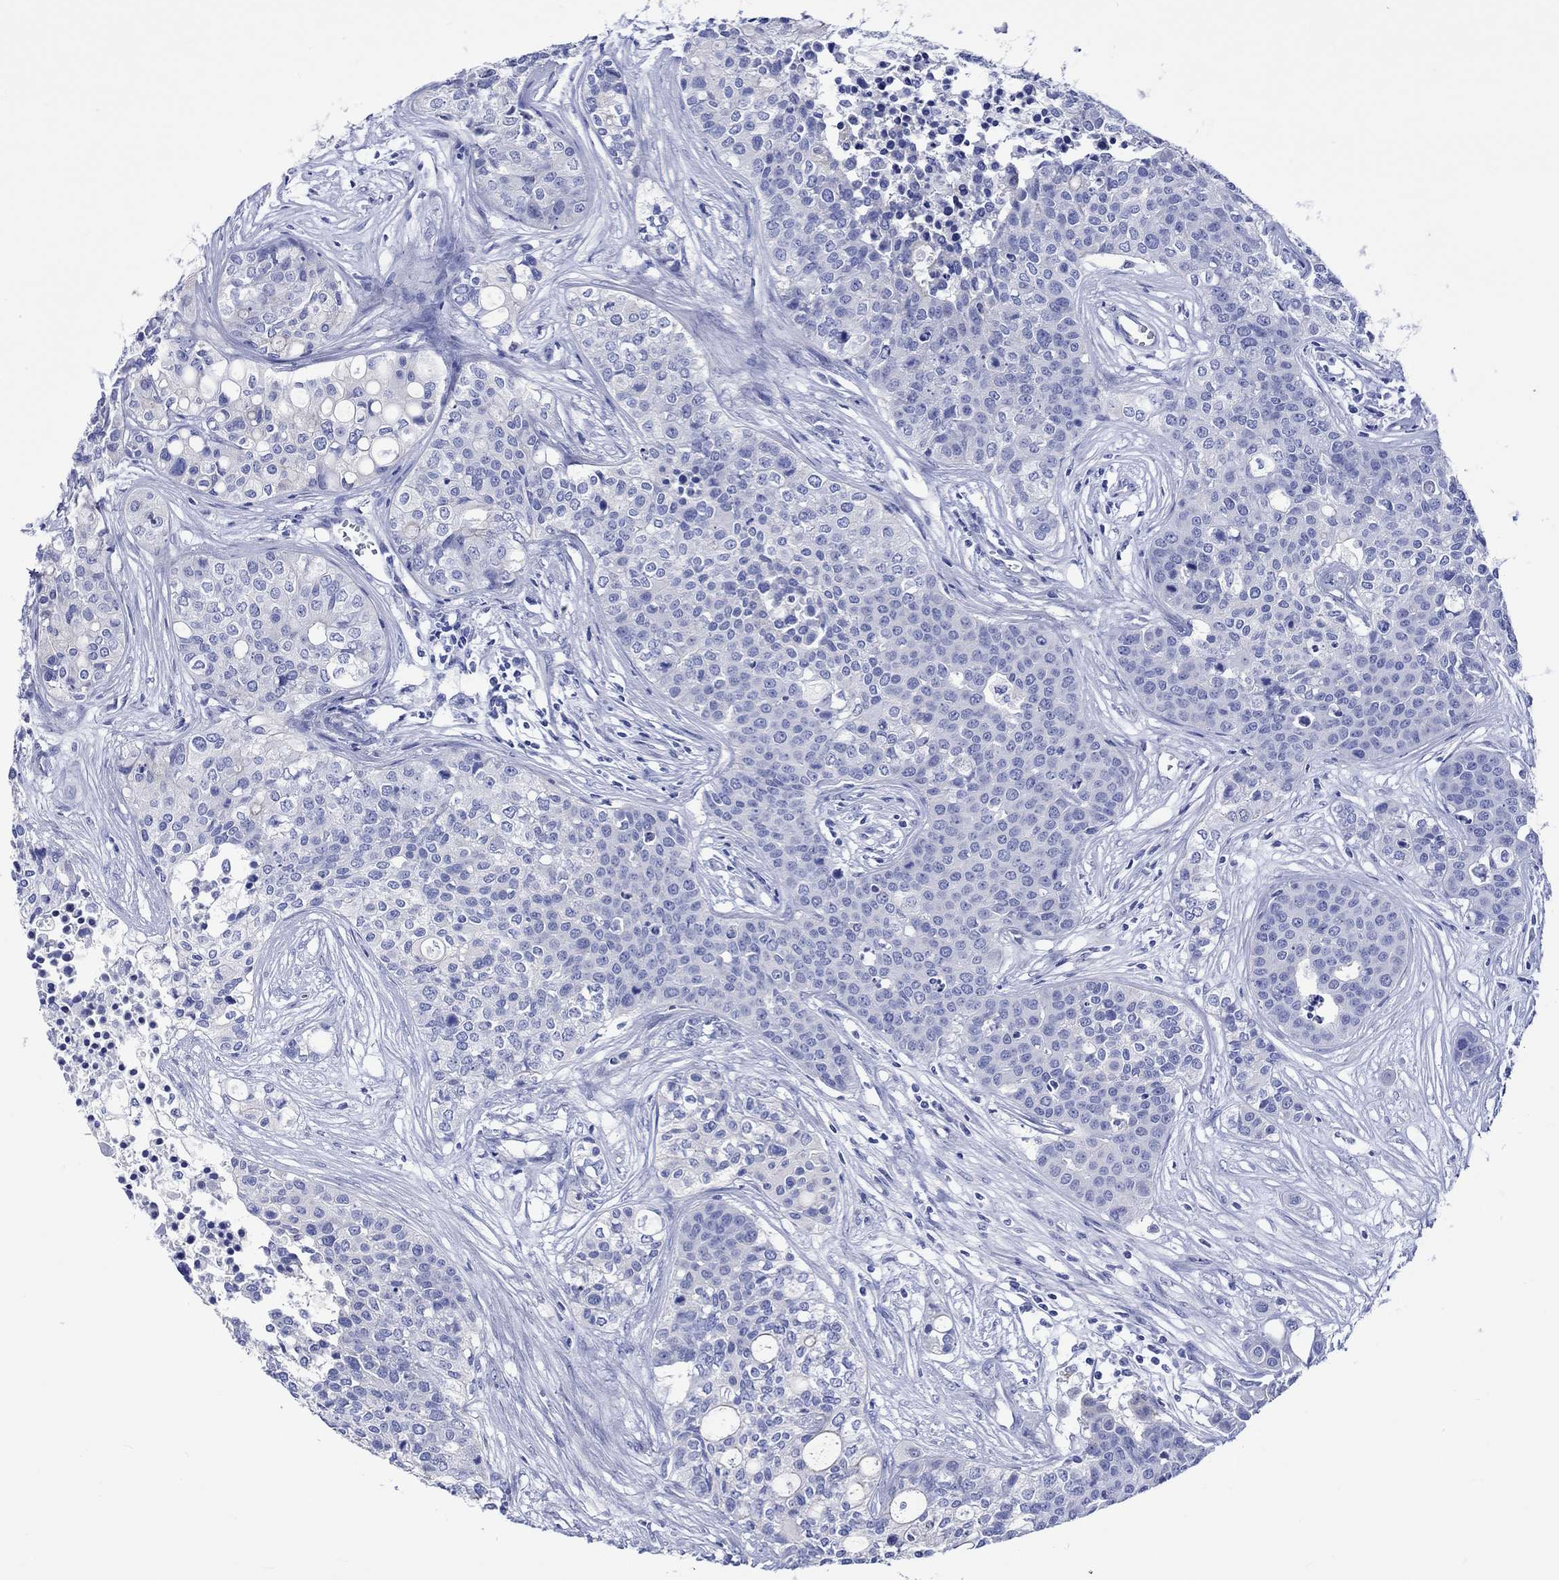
{"staining": {"intensity": "negative", "quantity": "none", "location": "none"}, "tissue": "carcinoid", "cell_type": "Tumor cells", "image_type": "cancer", "snomed": [{"axis": "morphology", "description": "Carcinoid, malignant, NOS"}, {"axis": "topography", "description": "Colon"}], "caption": "Immunohistochemical staining of carcinoid reveals no significant expression in tumor cells.", "gene": "HARBI1", "patient": {"sex": "male", "age": 81}}